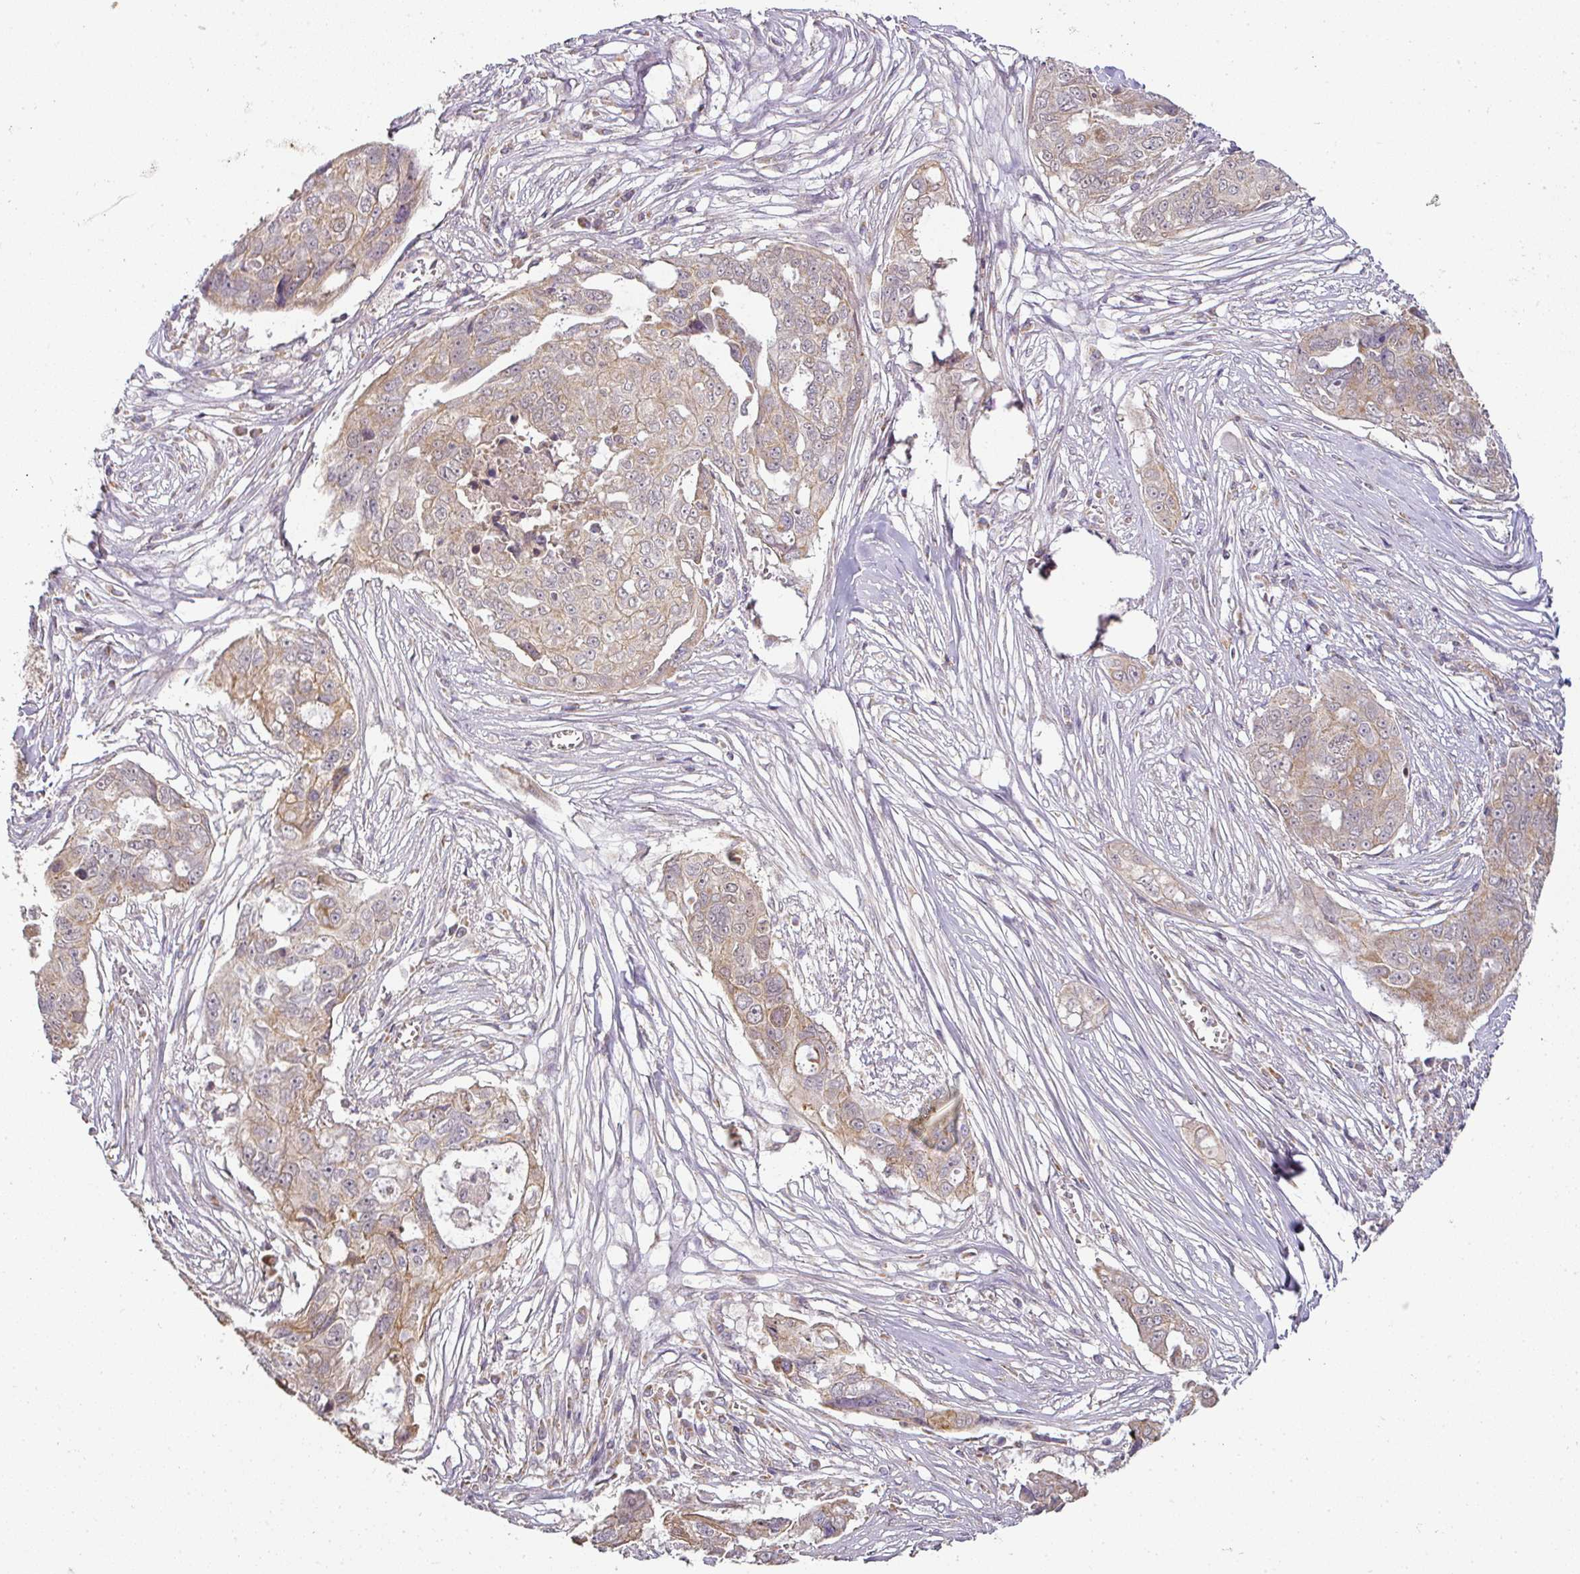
{"staining": {"intensity": "weak", "quantity": "25%-75%", "location": "cytoplasmic/membranous"}, "tissue": "ovarian cancer", "cell_type": "Tumor cells", "image_type": "cancer", "snomed": [{"axis": "morphology", "description": "Carcinoma, endometroid"}, {"axis": "topography", "description": "Ovary"}], "caption": "Ovarian cancer (endometroid carcinoma) tissue shows weak cytoplasmic/membranous positivity in approximately 25%-75% of tumor cells, visualized by immunohistochemistry.", "gene": "MYOM2", "patient": {"sex": "female", "age": 70}}